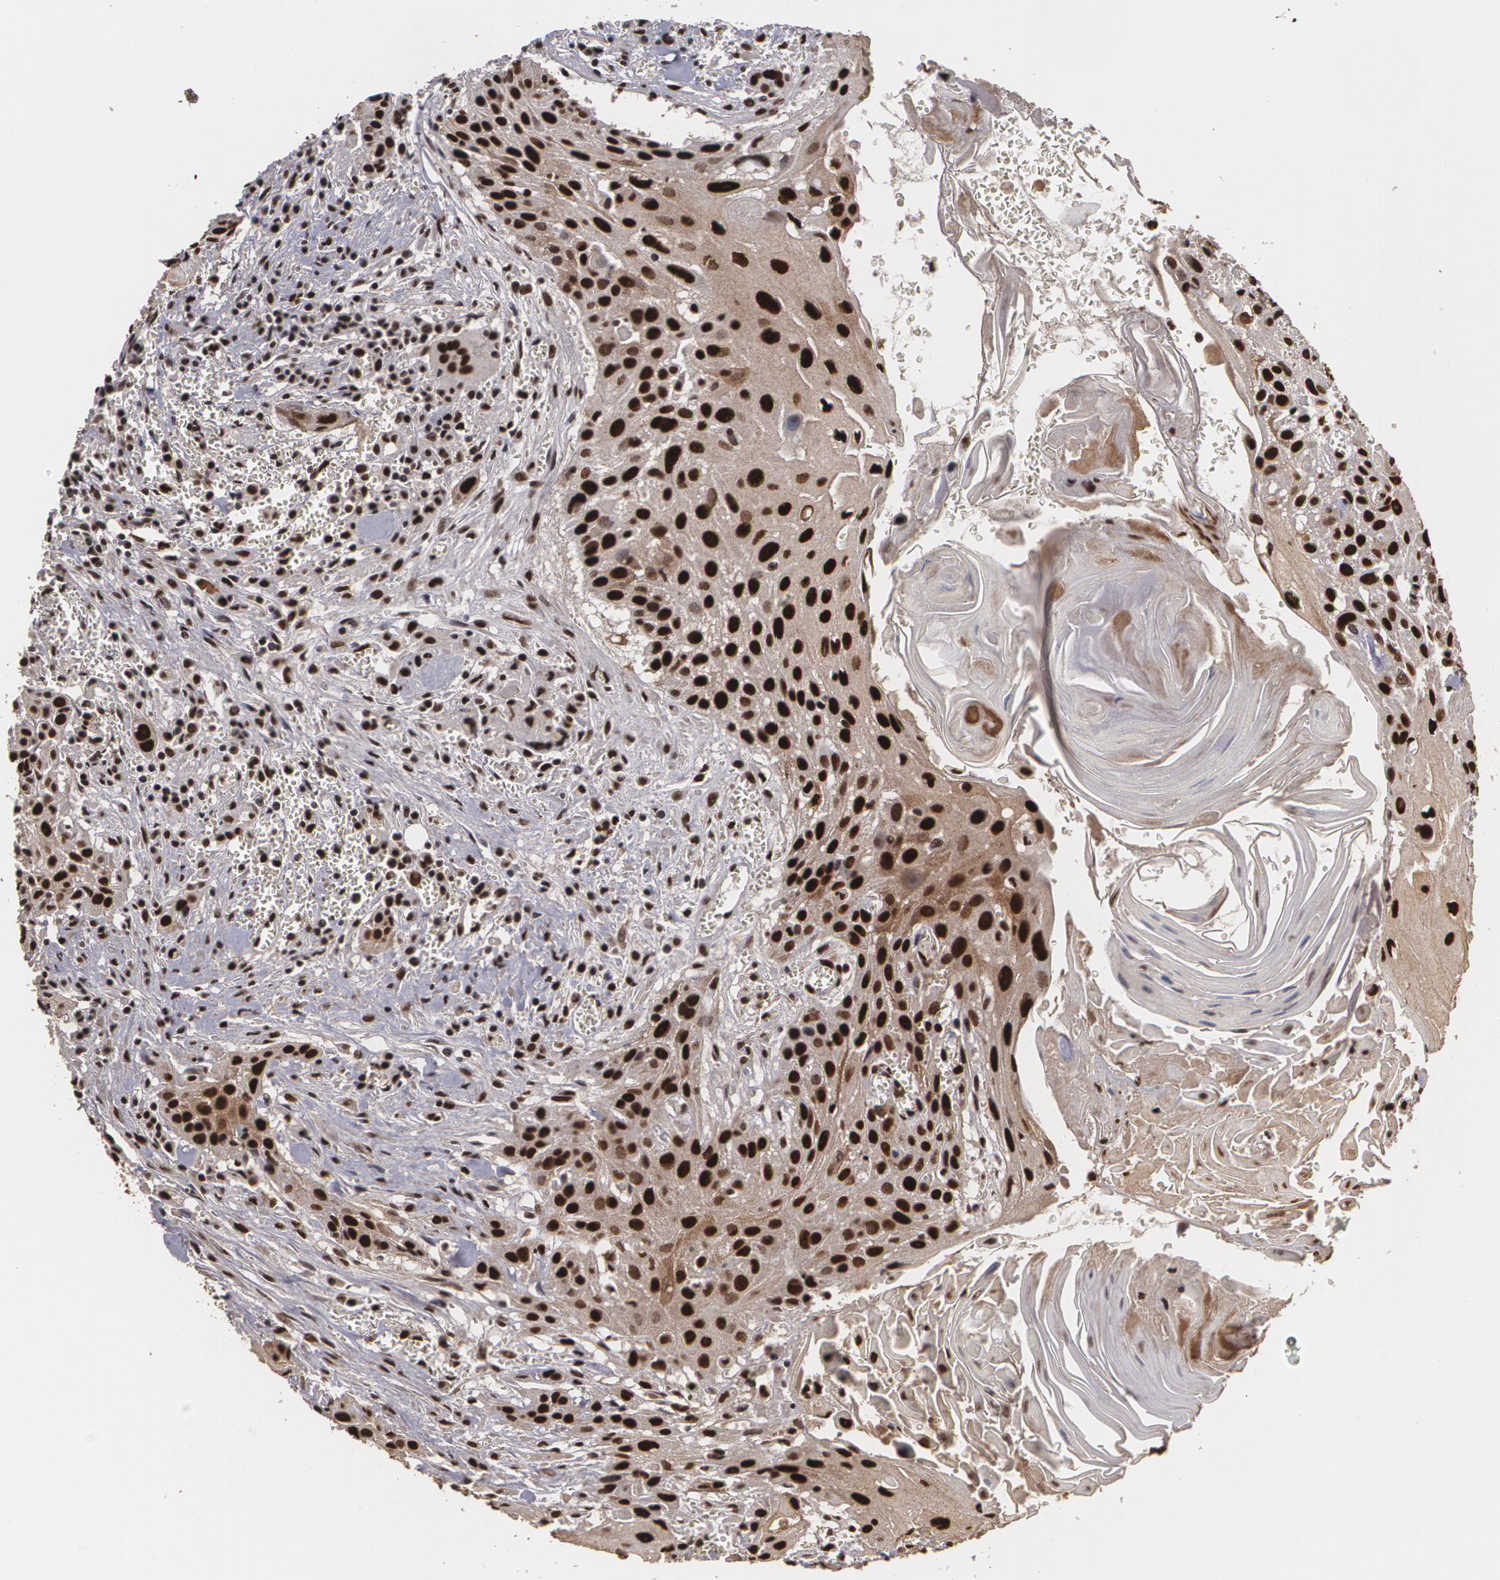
{"staining": {"intensity": "strong", "quantity": ">75%", "location": "nuclear"}, "tissue": "head and neck cancer", "cell_type": "Tumor cells", "image_type": "cancer", "snomed": [{"axis": "morphology", "description": "Squamous cell carcinoma, NOS"}, {"axis": "morphology", "description": "Squamous cell carcinoma, metastatic, NOS"}, {"axis": "topography", "description": "Lymph node"}, {"axis": "topography", "description": "Salivary gland"}, {"axis": "topography", "description": "Head-Neck"}], "caption": "Strong nuclear protein positivity is seen in about >75% of tumor cells in head and neck squamous cell carcinoma.", "gene": "RCOR1", "patient": {"sex": "female", "age": 74}}